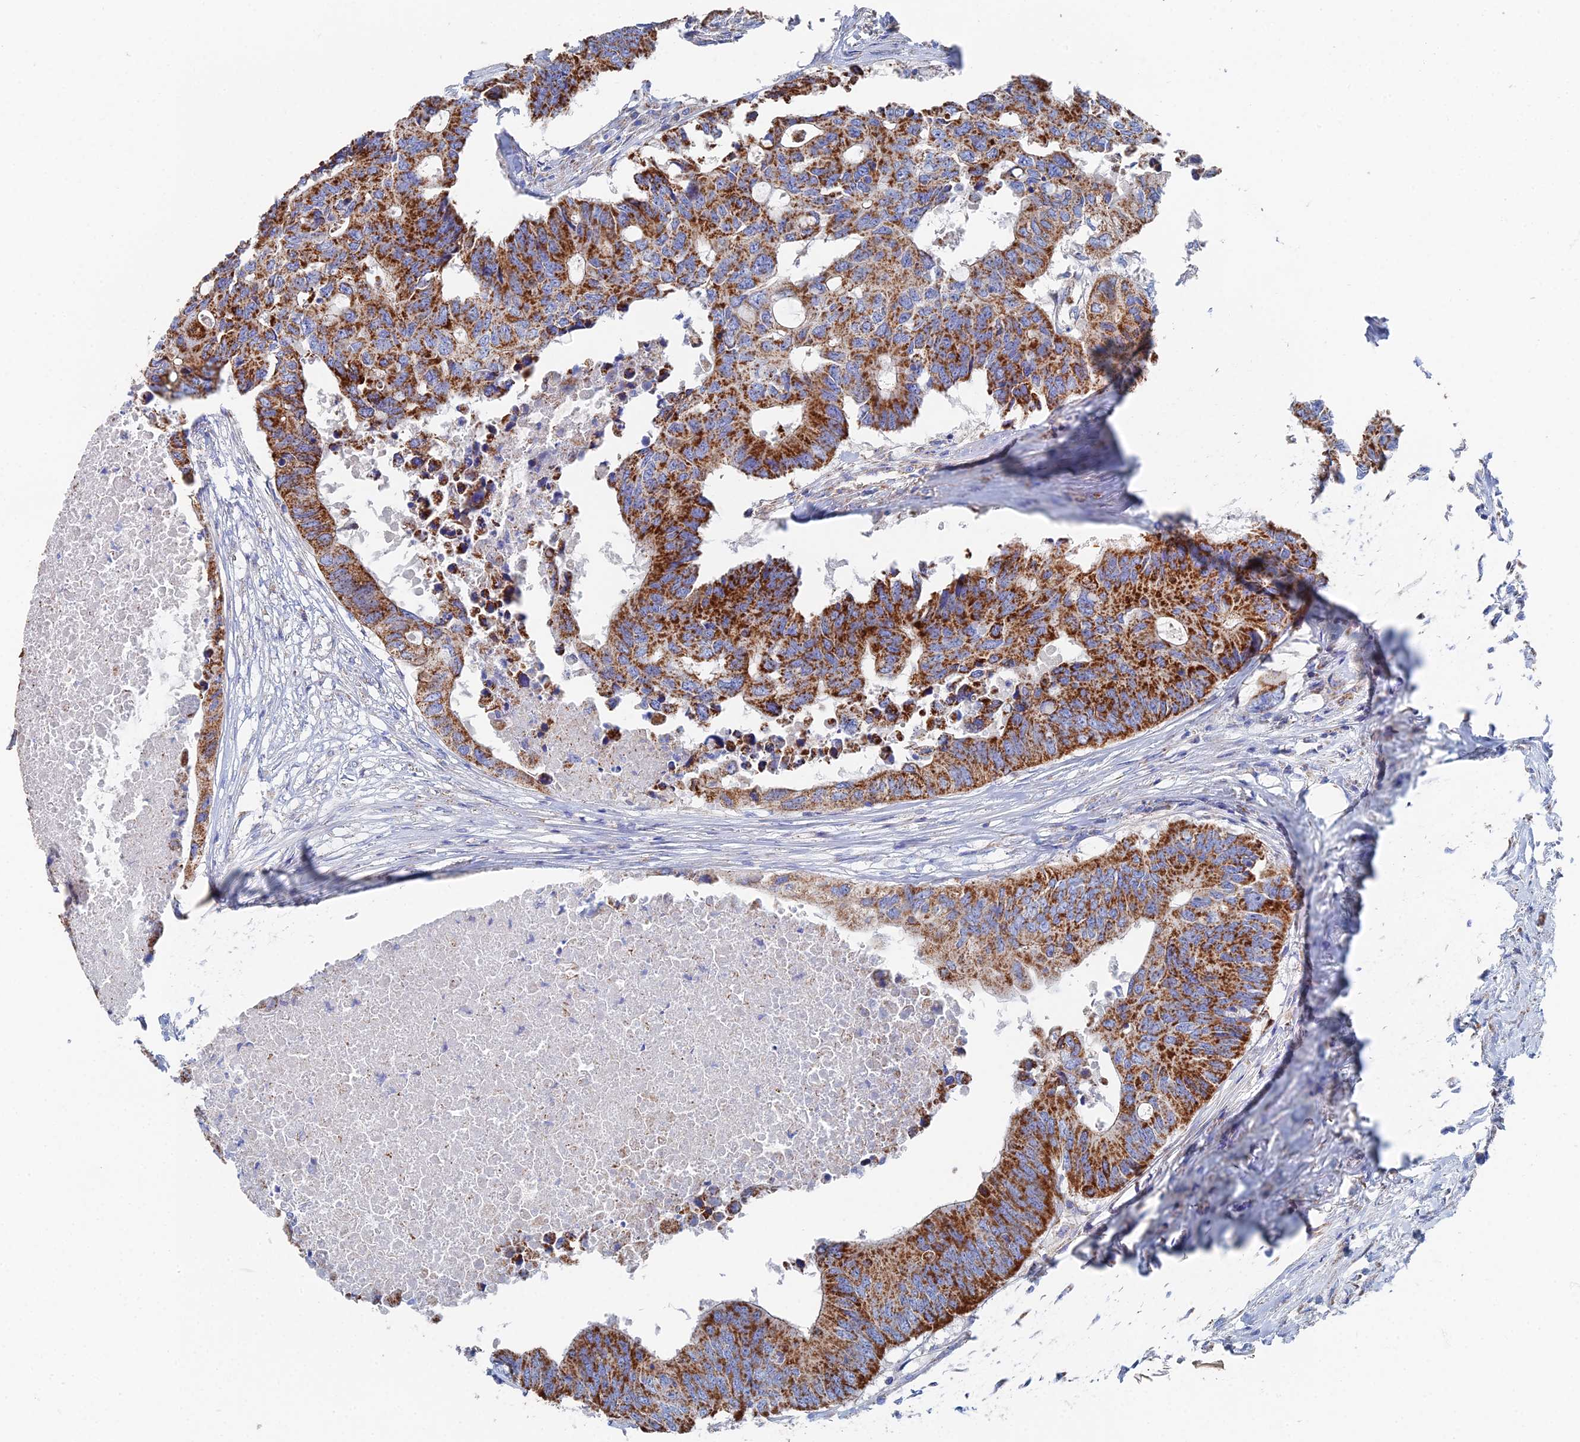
{"staining": {"intensity": "strong", "quantity": ">75%", "location": "cytoplasmic/membranous"}, "tissue": "colorectal cancer", "cell_type": "Tumor cells", "image_type": "cancer", "snomed": [{"axis": "morphology", "description": "Adenocarcinoma, NOS"}, {"axis": "topography", "description": "Colon"}], "caption": "Tumor cells show strong cytoplasmic/membranous expression in about >75% of cells in colorectal cancer (adenocarcinoma). (Stains: DAB in brown, nuclei in blue, Microscopy: brightfield microscopy at high magnification).", "gene": "IFT80", "patient": {"sex": "male", "age": 71}}